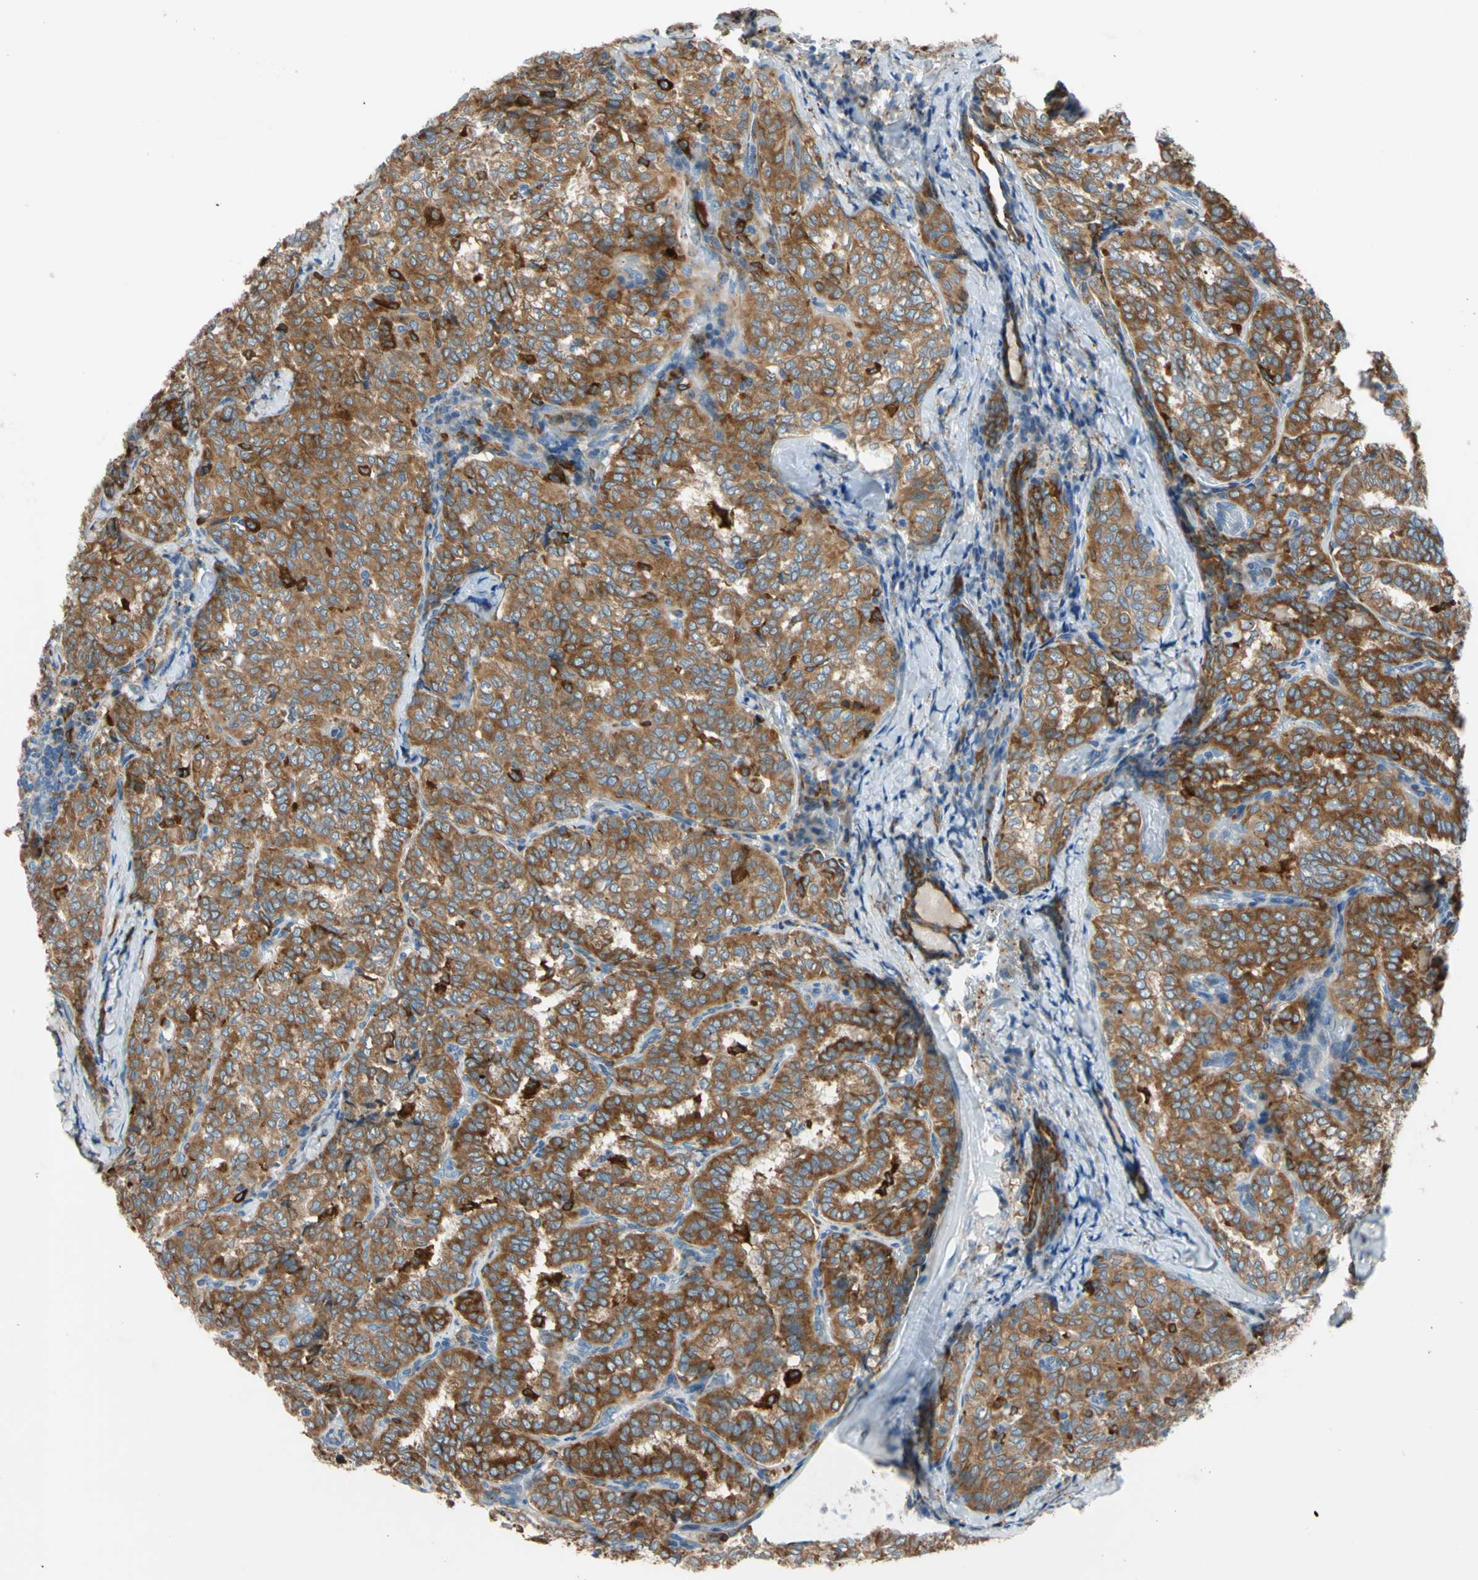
{"staining": {"intensity": "moderate", "quantity": ">75%", "location": "cytoplasmic/membranous"}, "tissue": "thyroid cancer", "cell_type": "Tumor cells", "image_type": "cancer", "snomed": [{"axis": "morphology", "description": "Normal tissue, NOS"}, {"axis": "morphology", "description": "Papillary adenocarcinoma, NOS"}, {"axis": "topography", "description": "Thyroid gland"}], "caption": "Immunohistochemical staining of papillary adenocarcinoma (thyroid) demonstrates medium levels of moderate cytoplasmic/membranous protein staining in approximately >75% of tumor cells. Using DAB (3,3'-diaminobenzidine) (brown) and hematoxylin (blue) stains, captured at high magnification using brightfield microscopy.", "gene": "LRPAP1", "patient": {"sex": "female", "age": 30}}